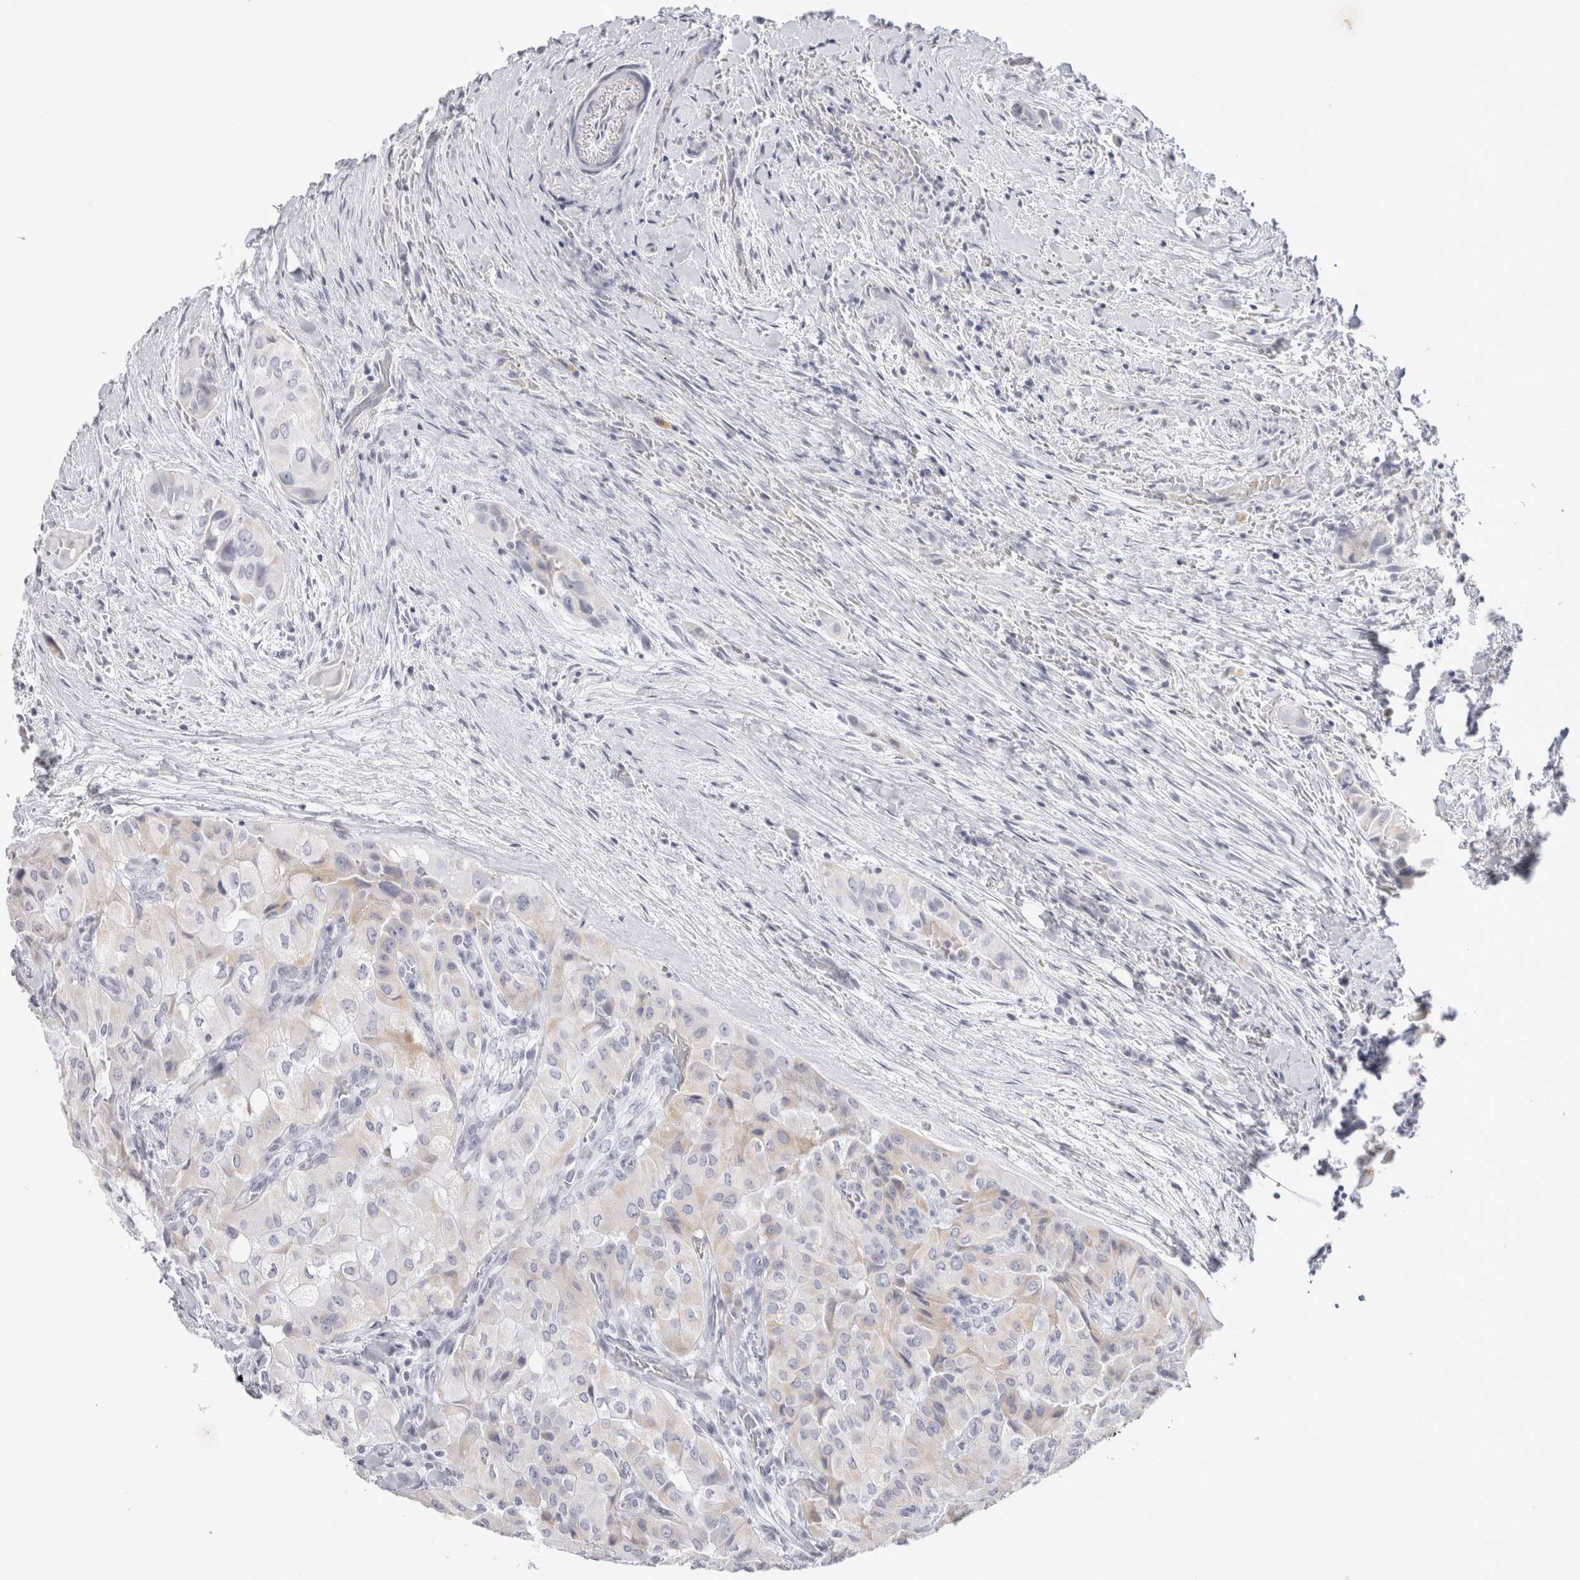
{"staining": {"intensity": "negative", "quantity": "none", "location": "none"}, "tissue": "thyroid cancer", "cell_type": "Tumor cells", "image_type": "cancer", "snomed": [{"axis": "morphology", "description": "Papillary adenocarcinoma, NOS"}, {"axis": "topography", "description": "Thyroid gland"}], "caption": "Thyroid cancer was stained to show a protein in brown. There is no significant positivity in tumor cells. (DAB (3,3'-diaminobenzidine) immunohistochemistry with hematoxylin counter stain).", "gene": "GARIN1A", "patient": {"sex": "female", "age": 59}}